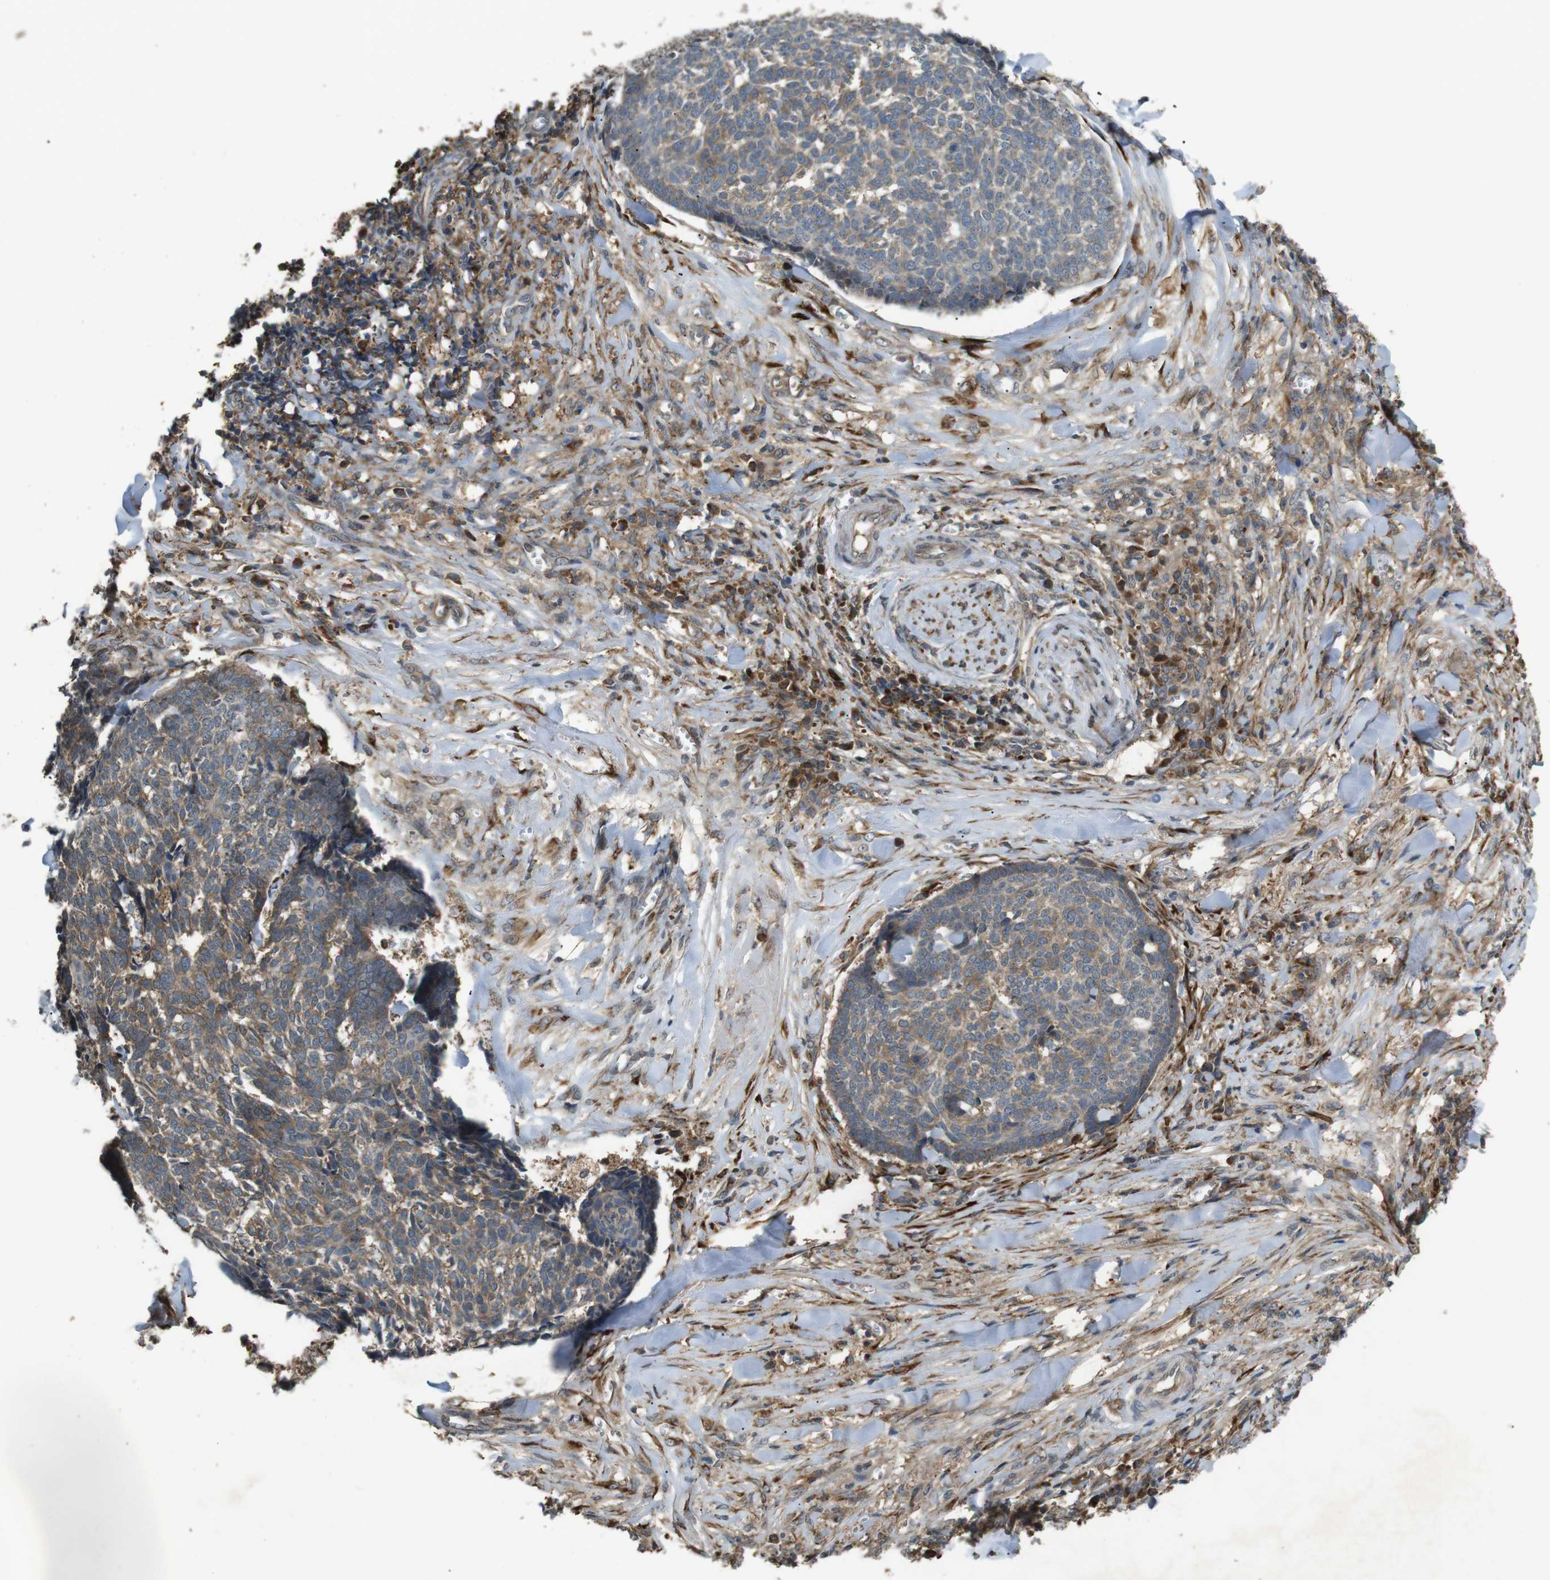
{"staining": {"intensity": "moderate", "quantity": ">75%", "location": "cytoplasmic/membranous"}, "tissue": "skin cancer", "cell_type": "Tumor cells", "image_type": "cancer", "snomed": [{"axis": "morphology", "description": "Basal cell carcinoma"}, {"axis": "topography", "description": "Skin"}], "caption": "DAB (3,3'-diaminobenzidine) immunohistochemical staining of human skin basal cell carcinoma demonstrates moderate cytoplasmic/membranous protein expression in approximately >75% of tumor cells.", "gene": "ARHGAP24", "patient": {"sex": "male", "age": 84}}